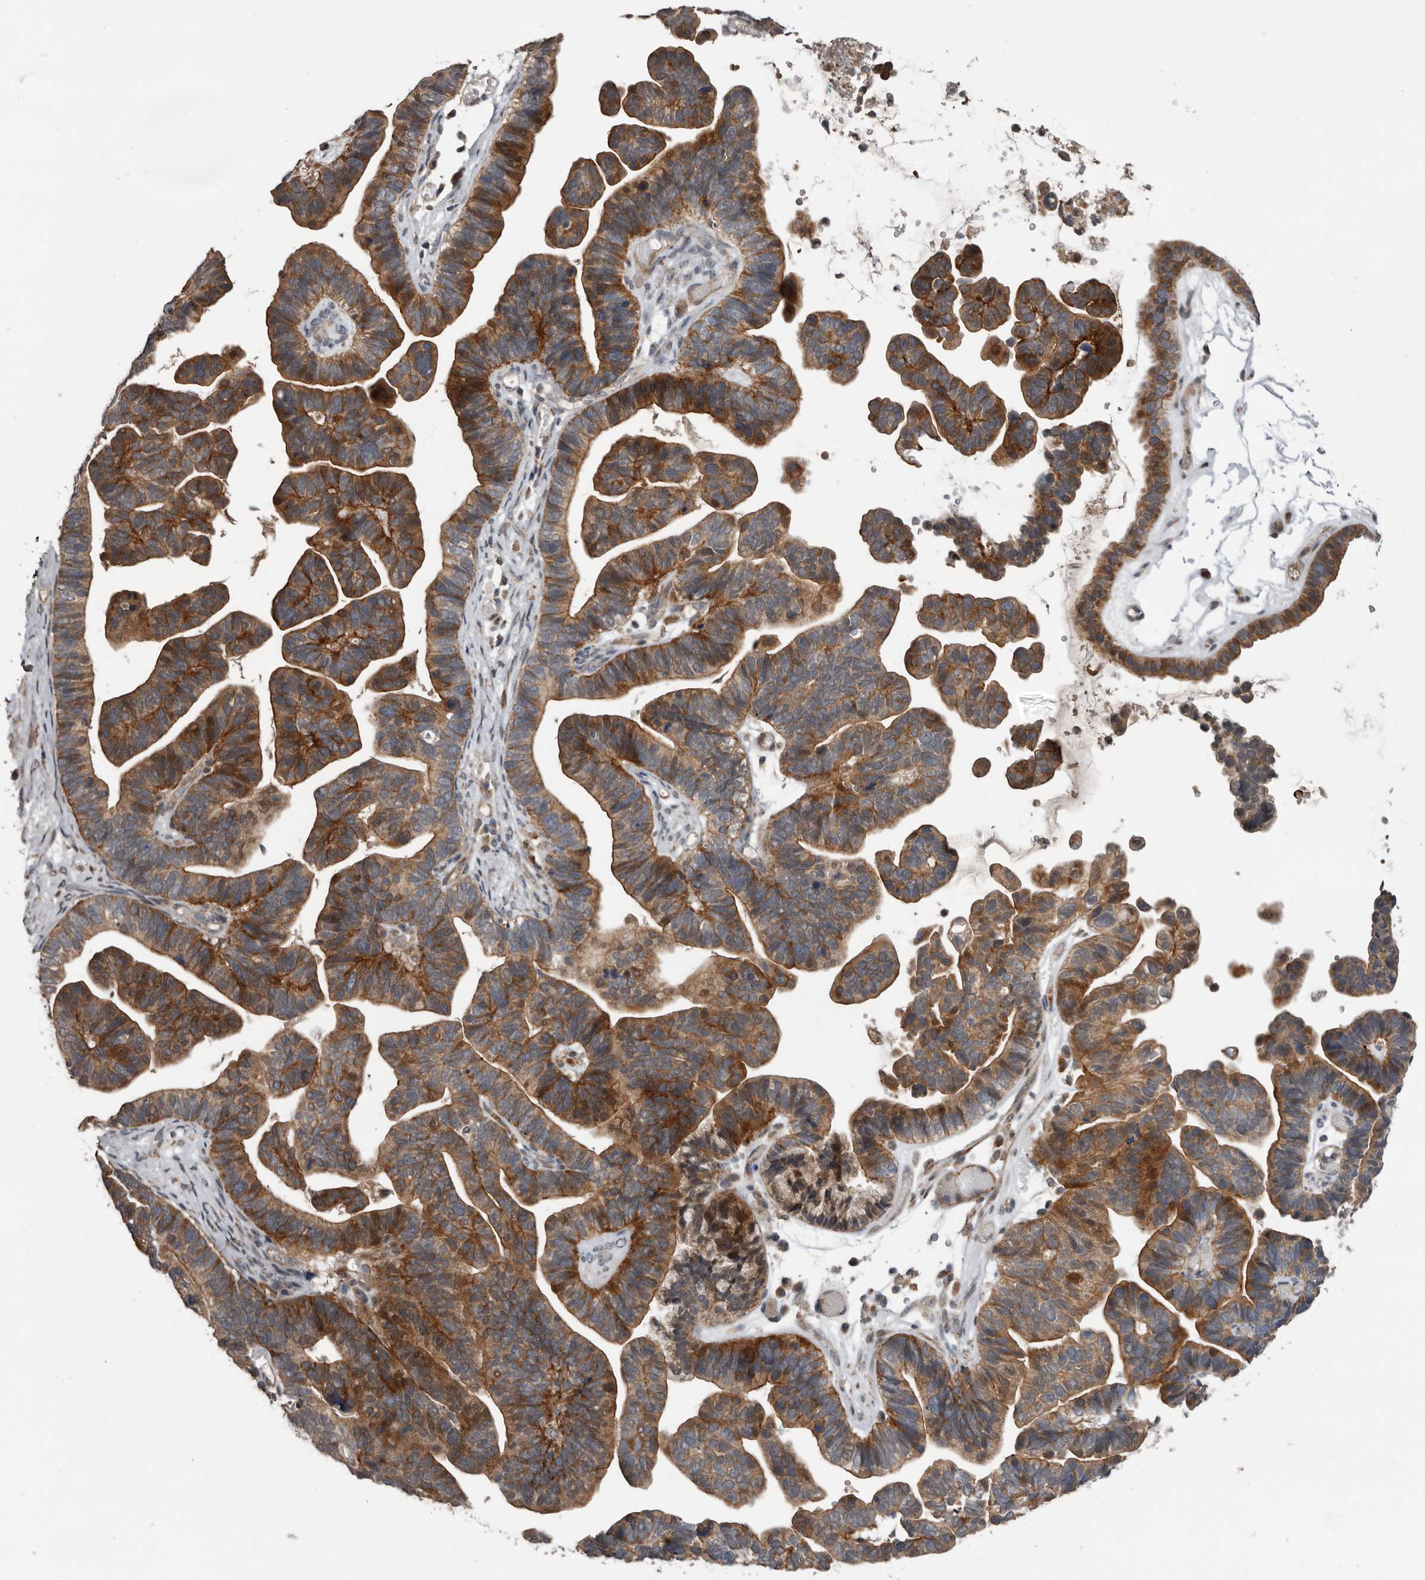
{"staining": {"intensity": "strong", "quantity": ">75%", "location": "cytoplasmic/membranous"}, "tissue": "ovarian cancer", "cell_type": "Tumor cells", "image_type": "cancer", "snomed": [{"axis": "morphology", "description": "Cystadenocarcinoma, serous, NOS"}, {"axis": "topography", "description": "Ovary"}], "caption": "High-power microscopy captured an immunohistochemistry photomicrograph of ovarian cancer (serous cystadenocarcinoma), revealing strong cytoplasmic/membranous expression in about >75% of tumor cells.", "gene": "FGFR4", "patient": {"sex": "female", "age": 56}}